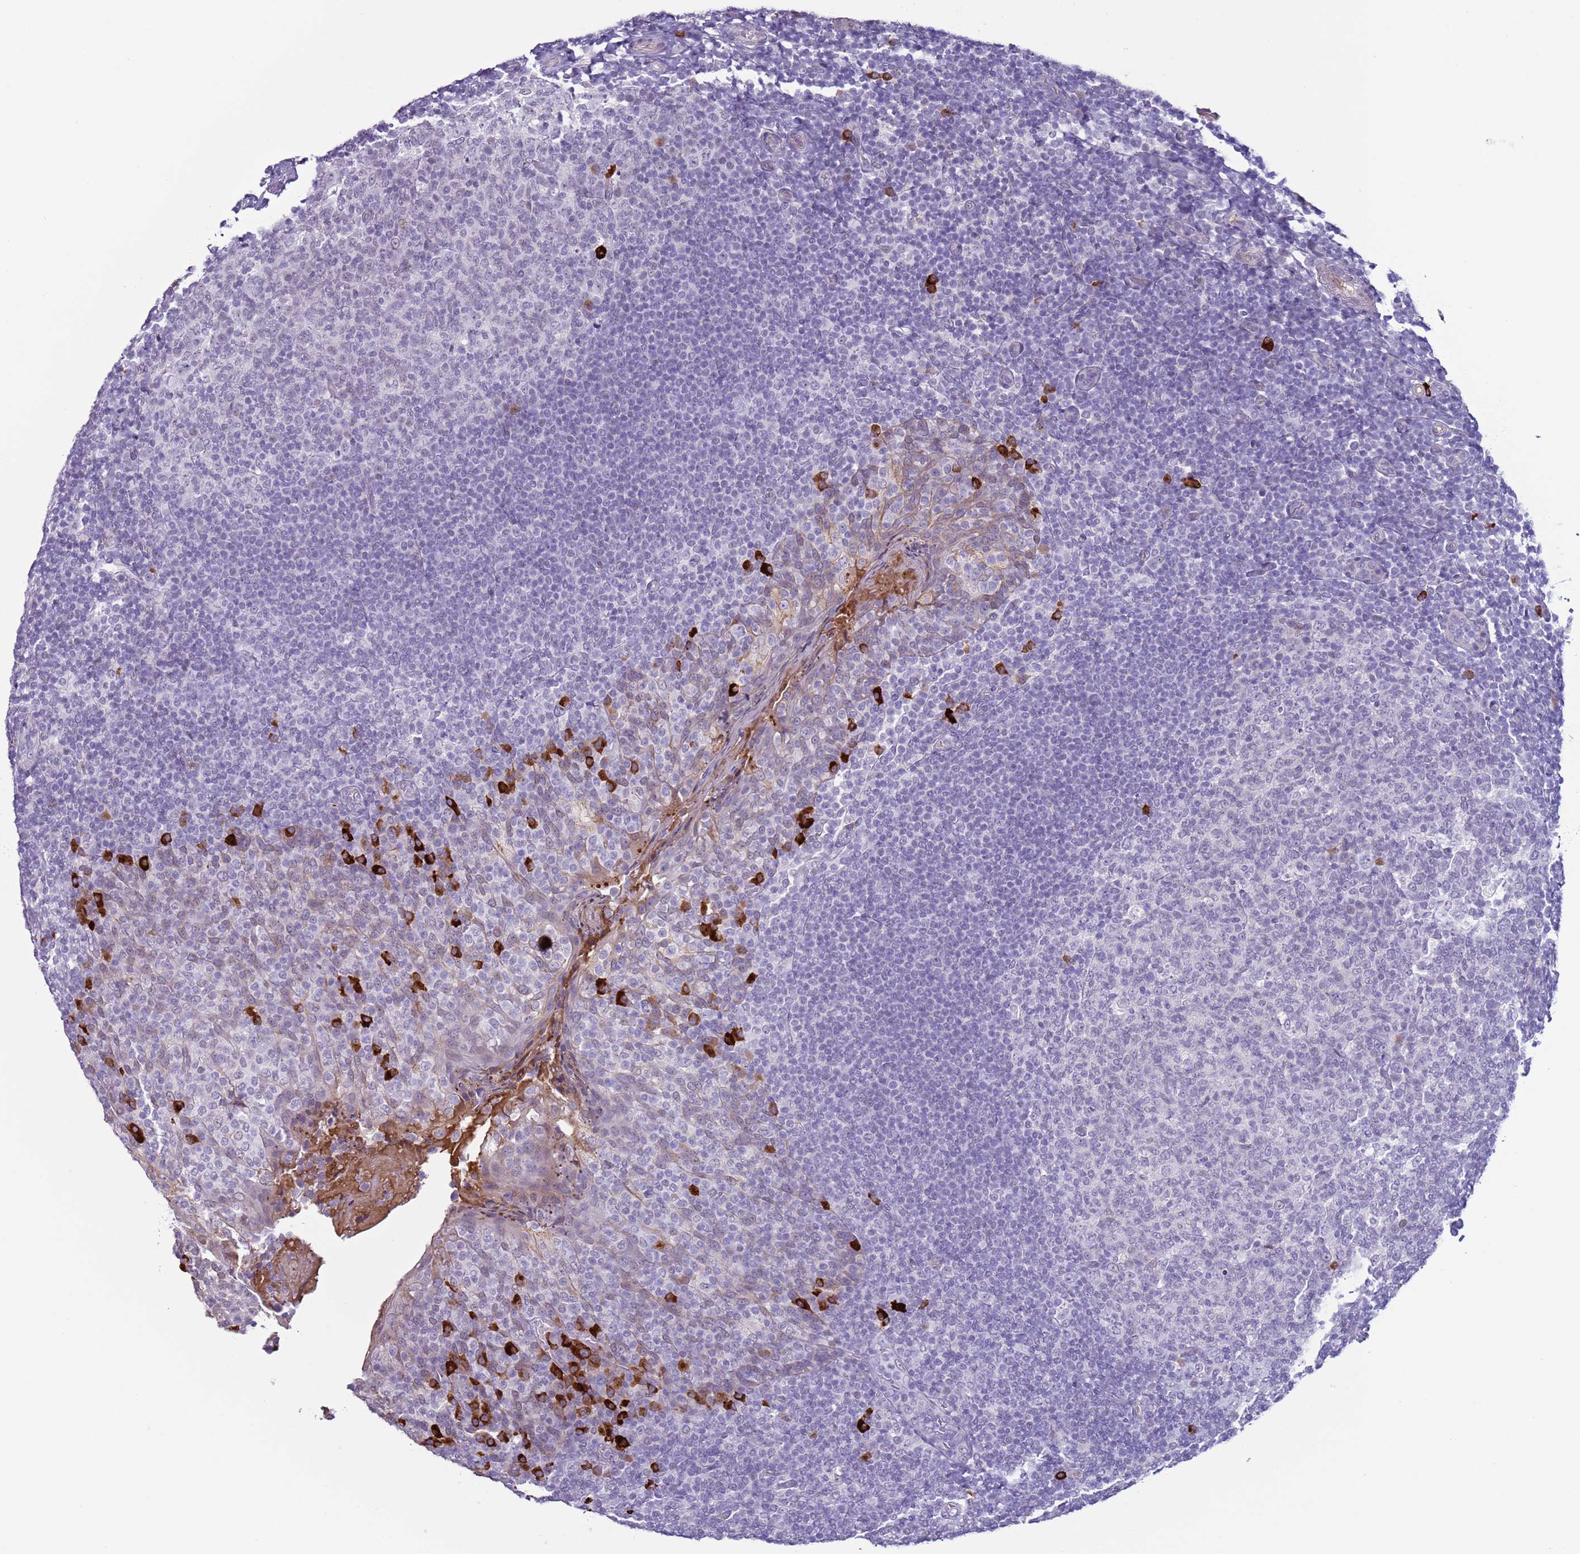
{"staining": {"intensity": "negative", "quantity": "none", "location": "none"}, "tissue": "tonsil", "cell_type": "Germinal center cells", "image_type": "normal", "snomed": [{"axis": "morphology", "description": "Normal tissue, NOS"}, {"axis": "topography", "description": "Tonsil"}], "caption": "An IHC image of normal tonsil is shown. There is no staining in germinal center cells of tonsil.", "gene": "NPAP1", "patient": {"sex": "female", "age": 19}}